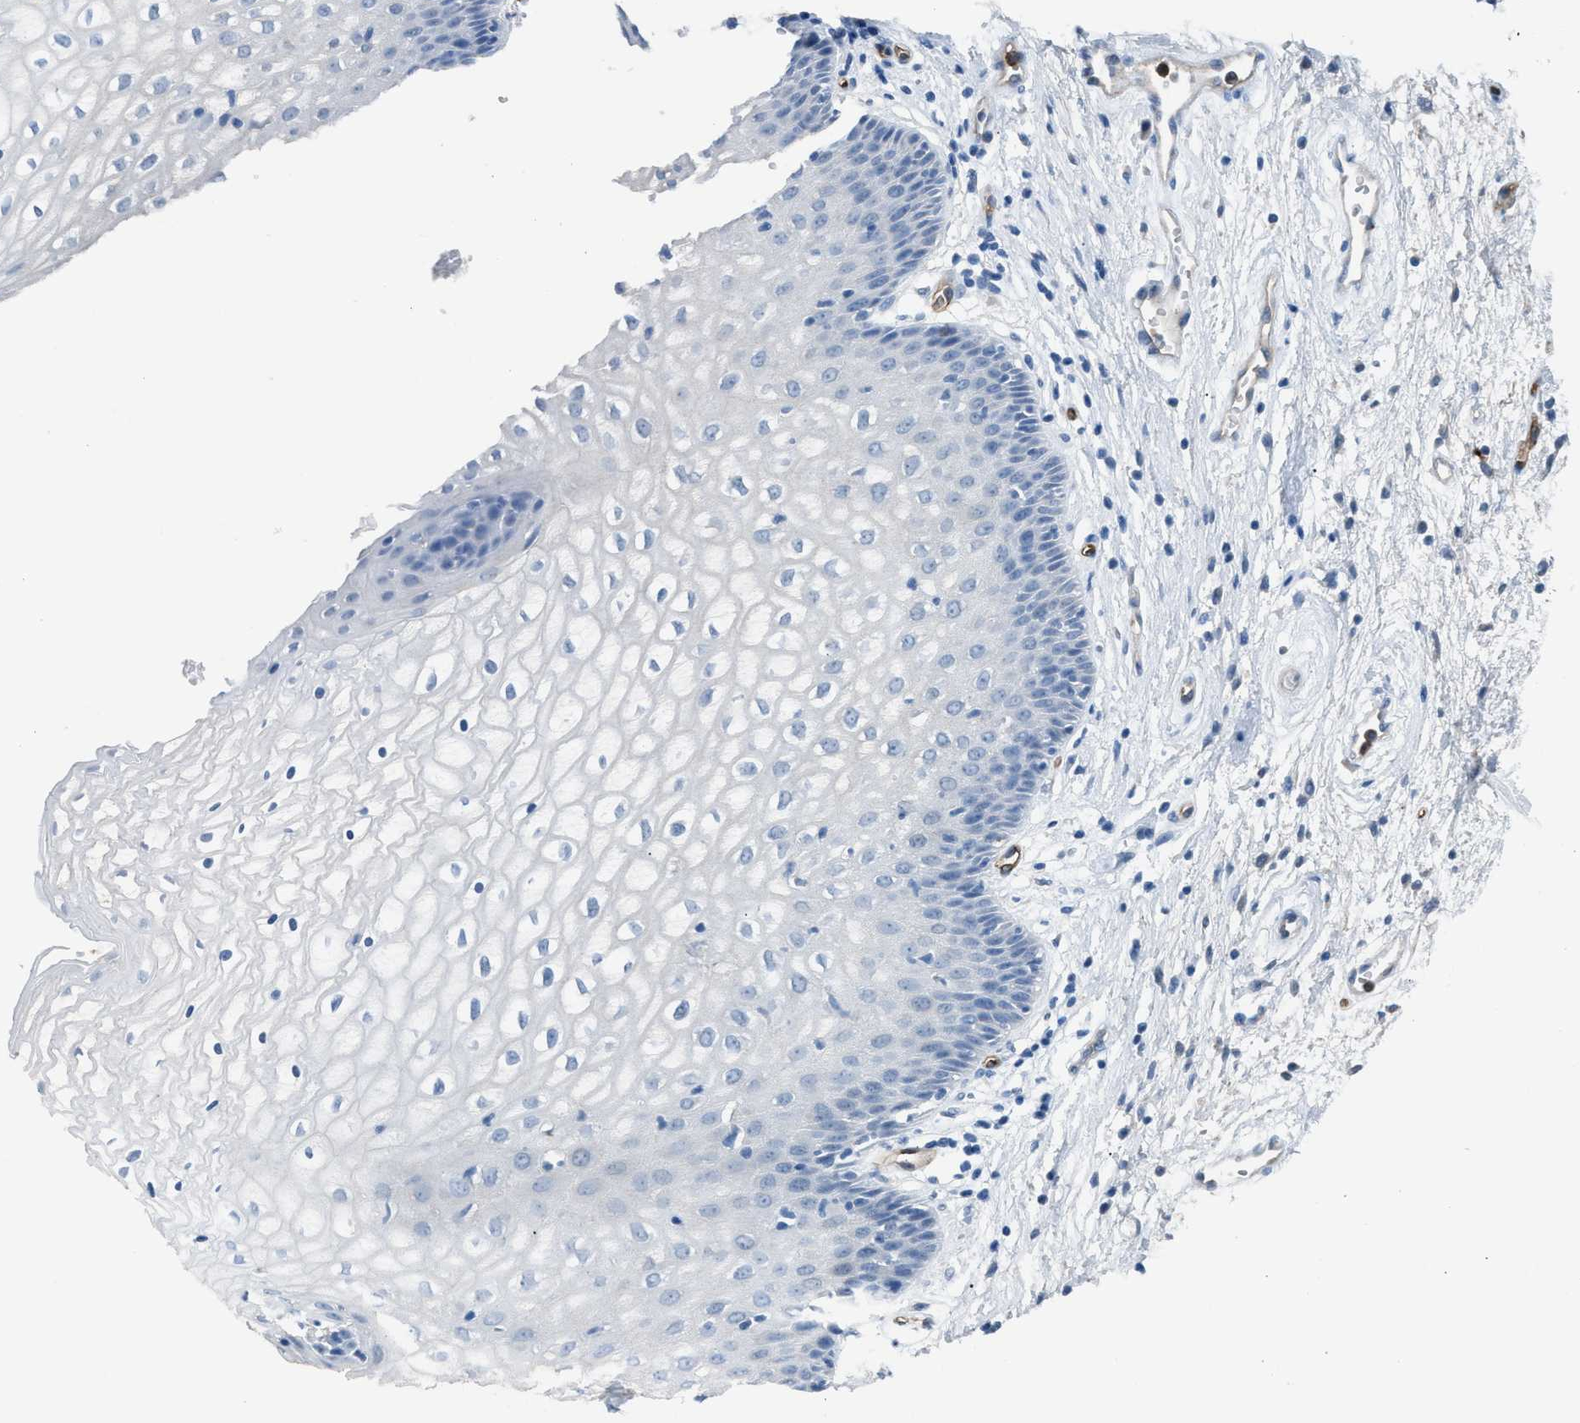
{"staining": {"intensity": "negative", "quantity": "none", "location": "none"}, "tissue": "vagina", "cell_type": "Squamous epithelial cells", "image_type": "normal", "snomed": [{"axis": "morphology", "description": "Normal tissue, NOS"}, {"axis": "topography", "description": "Vagina"}], "caption": "The IHC photomicrograph has no significant expression in squamous epithelial cells of vagina.", "gene": "DYSF", "patient": {"sex": "female", "age": 34}}